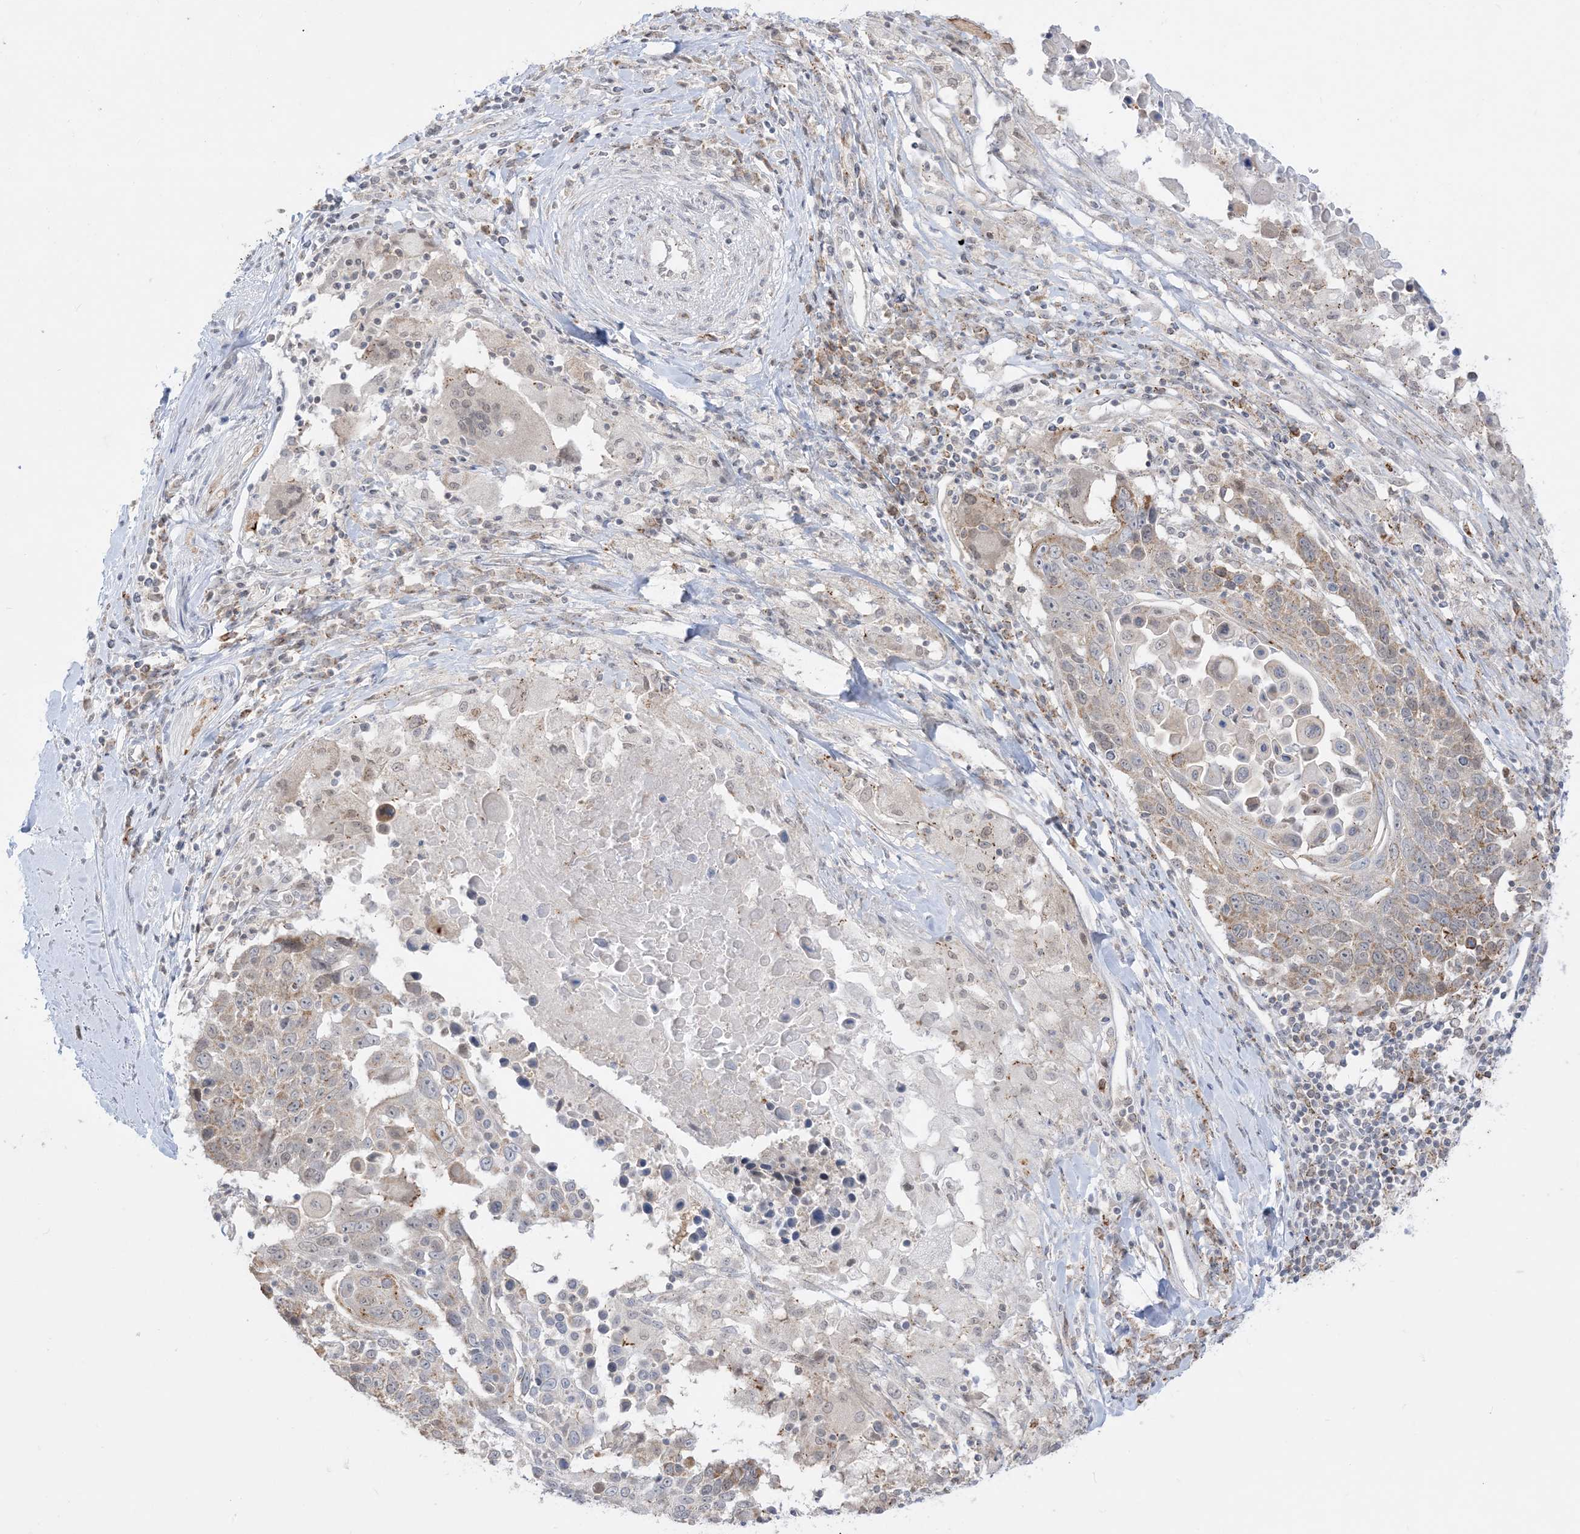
{"staining": {"intensity": "weak", "quantity": "25%-75%", "location": "cytoplasmic/membranous"}, "tissue": "lung cancer", "cell_type": "Tumor cells", "image_type": "cancer", "snomed": [{"axis": "morphology", "description": "Squamous cell carcinoma, NOS"}, {"axis": "topography", "description": "Lung"}], "caption": "This is a micrograph of immunohistochemistry (IHC) staining of squamous cell carcinoma (lung), which shows weak staining in the cytoplasmic/membranous of tumor cells.", "gene": "KANSL3", "patient": {"sex": "male", "age": 66}}